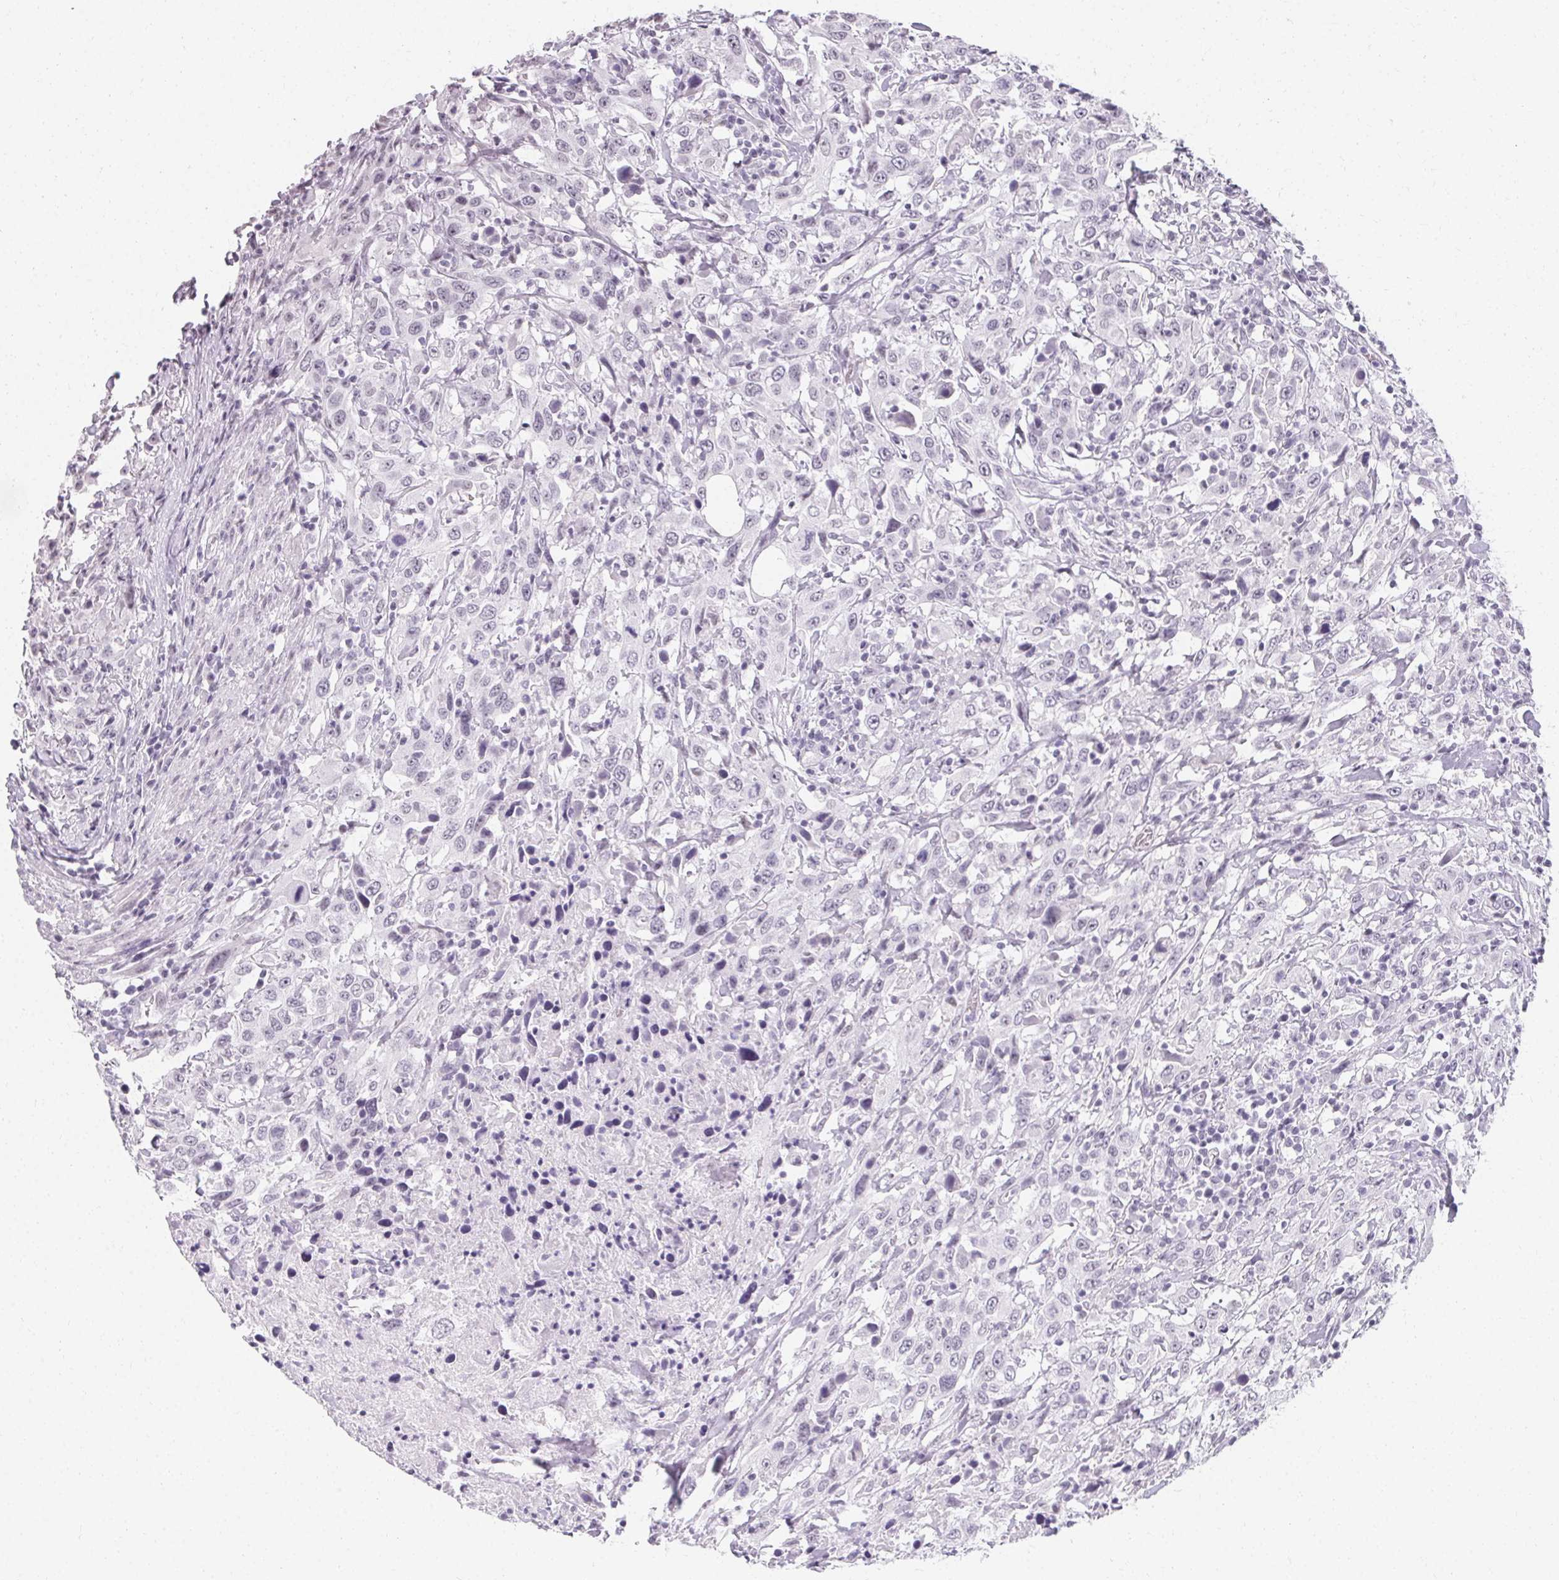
{"staining": {"intensity": "negative", "quantity": "none", "location": "none"}, "tissue": "urothelial cancer", "cell_type": "Tumor cells", "image_type": "cancer", "snomed": [{"axis": "morphology", "description": "Urothelial carcinoma, High grade"}, {"axis": "topography", "description": "Urinary bladder"}], "caption": "Image shows no protein expression in tumor cells of urothelial cancer tissue.", "gene": "SYNPR", "patient": {"sex": "male", "age": 61}}